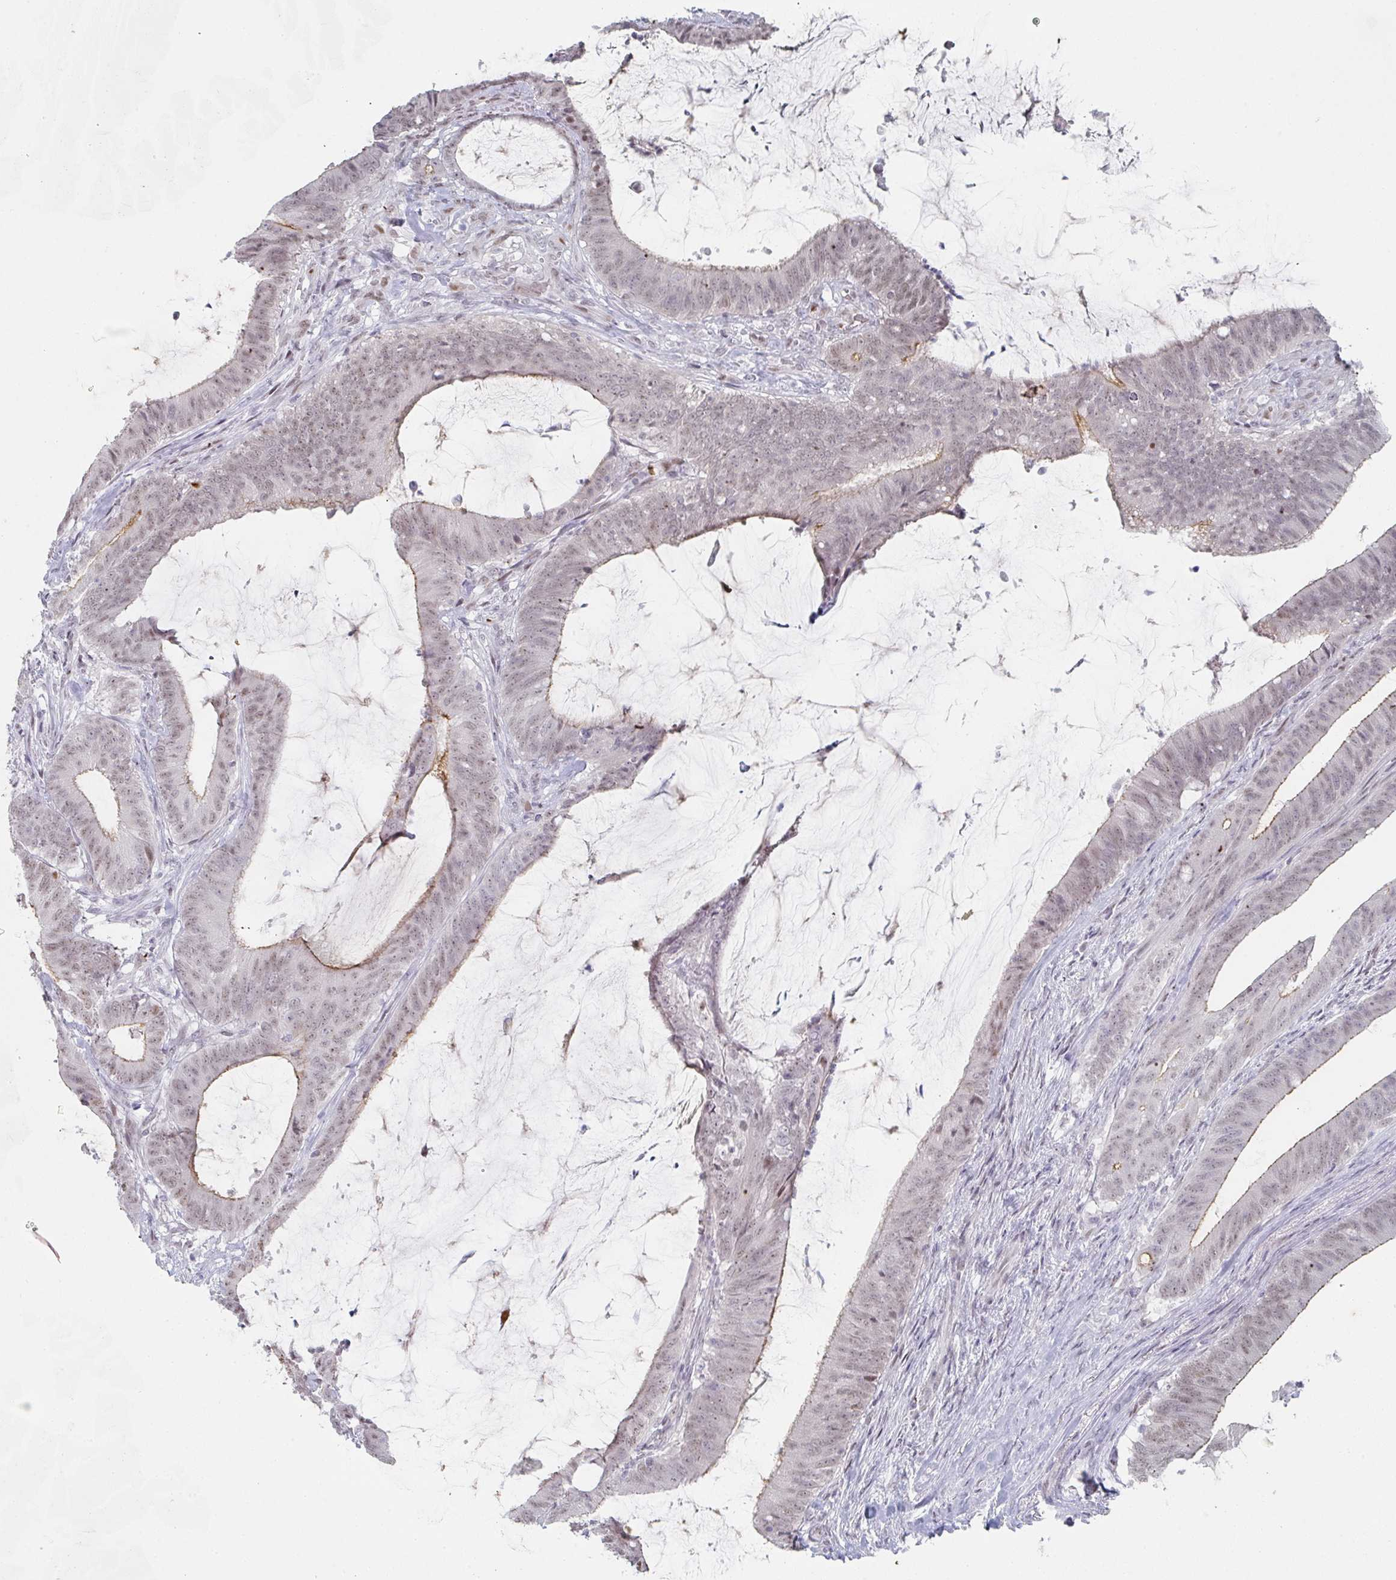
{"staining": {"intensity": "weak", "quantity": ">75%", "location": "cytoplasmic/membranous,nuclear"}, "tissue": "colorectal cancer", "cell_type": "Tumor cells", "image_type": "cancer", "snomed": [{"axis": "morphology", "description": "Adenocarcinoma, NOS"}, {"axis": "topography", "description": "Colon"}], "caption": "Weak cytoplasmic/membranous and nuclear expression for a protein is identified in about >75% of tumor cells of adenocarcinoma (colorectal) using immunohistochemistry (IHC).", "gene": "POU2AF2", "patient": {"sex": "female", "age": 43}}